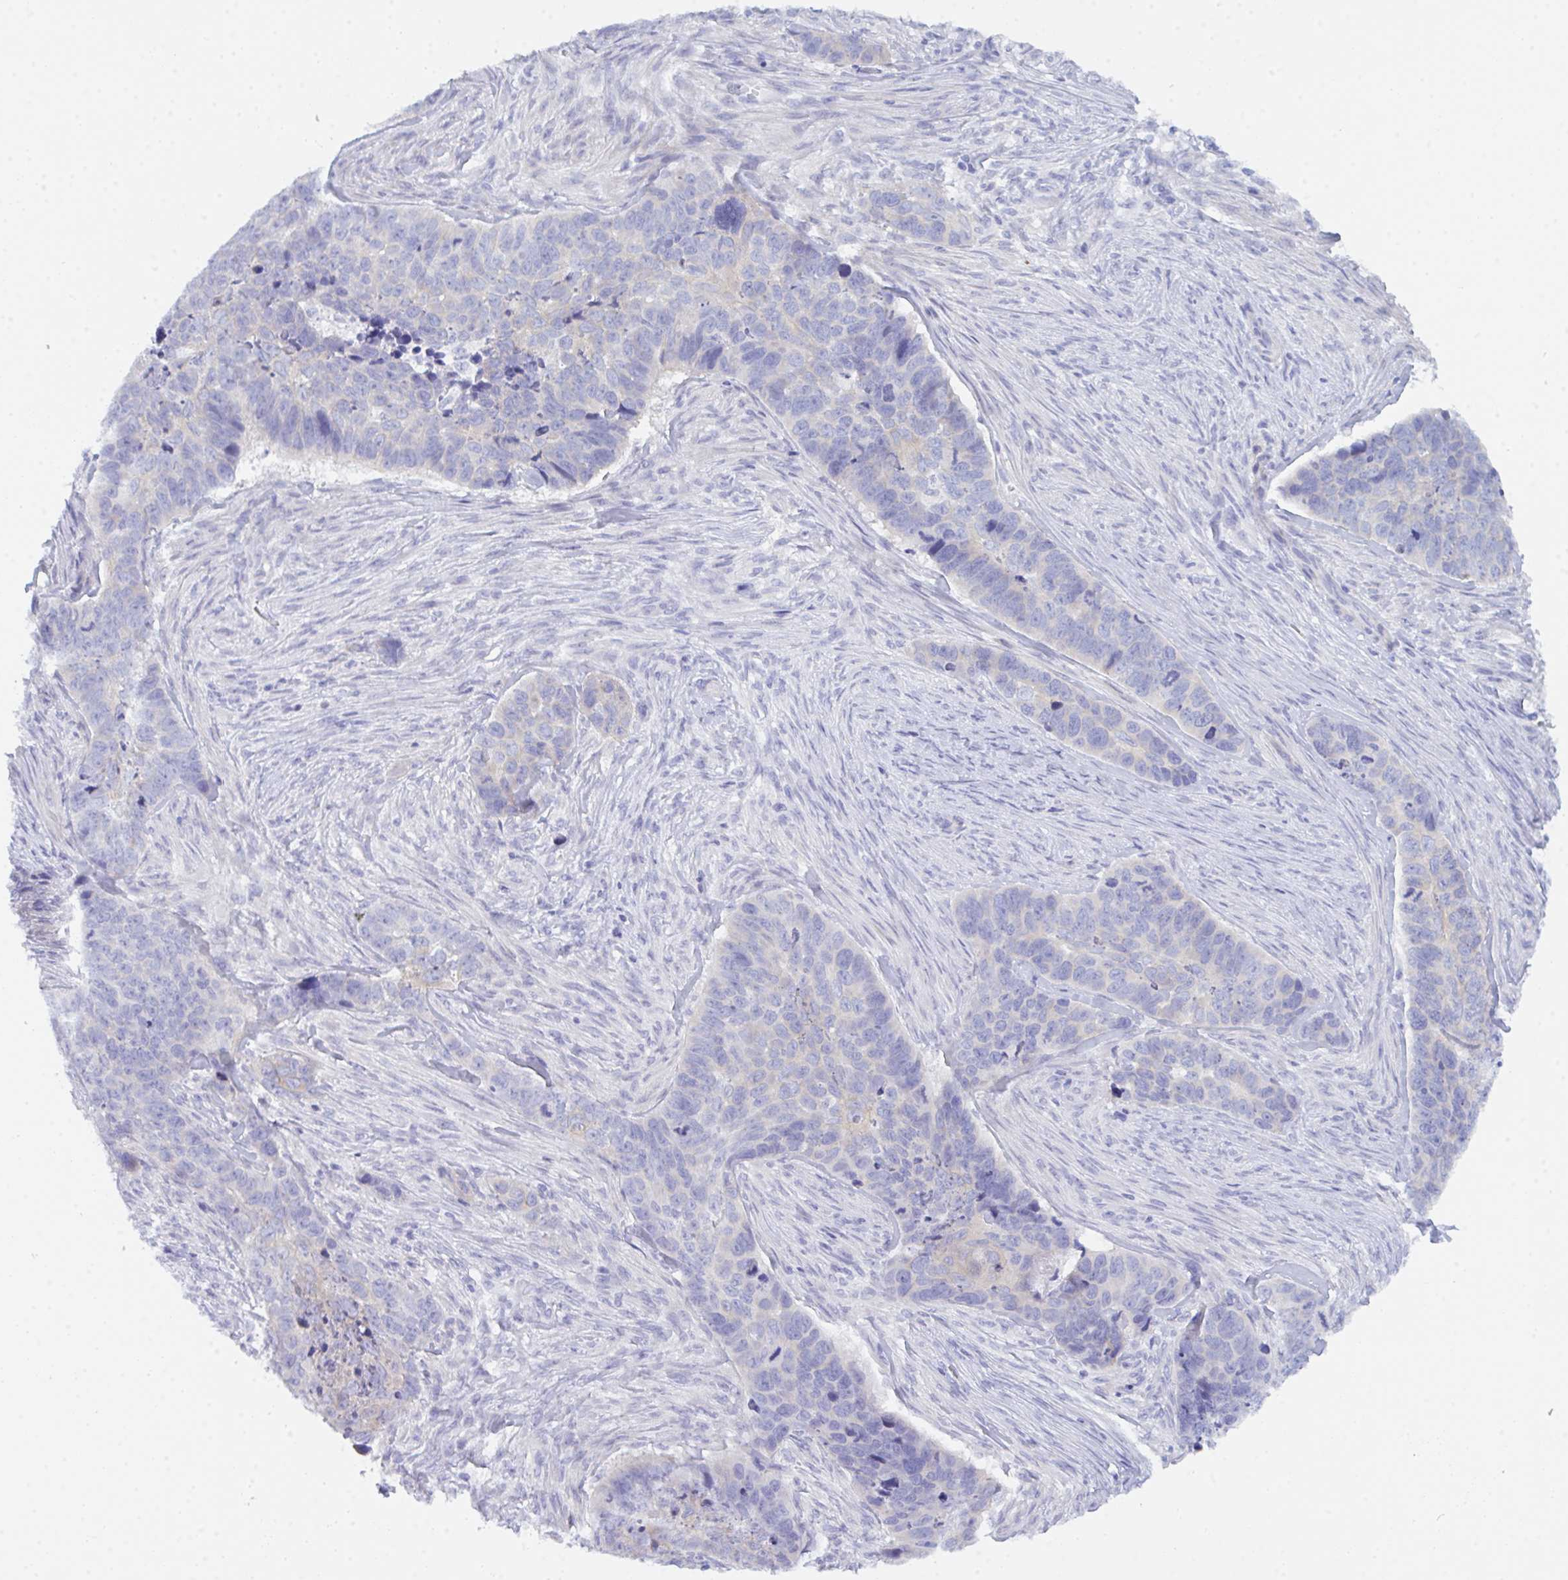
{"staining": {"intensity": "negative", "quantity": "none", "location": "none"}, "tissue": "skin cancer", "cell_type": "Tumor cells", "image_type": "cancer", "snomed": [{"axis": "morphology", "description": "Basal cell carcinoma"}, {"axis": "topography", "description": "Skin"}], "caption": "A high-resolution micrograph shows IHC staining of skin basal cell carcinoma, which exhibits no significant expression in tumor cells.", "gene": "CEP170B", "patient": {"sex": "female", "age": 82}}